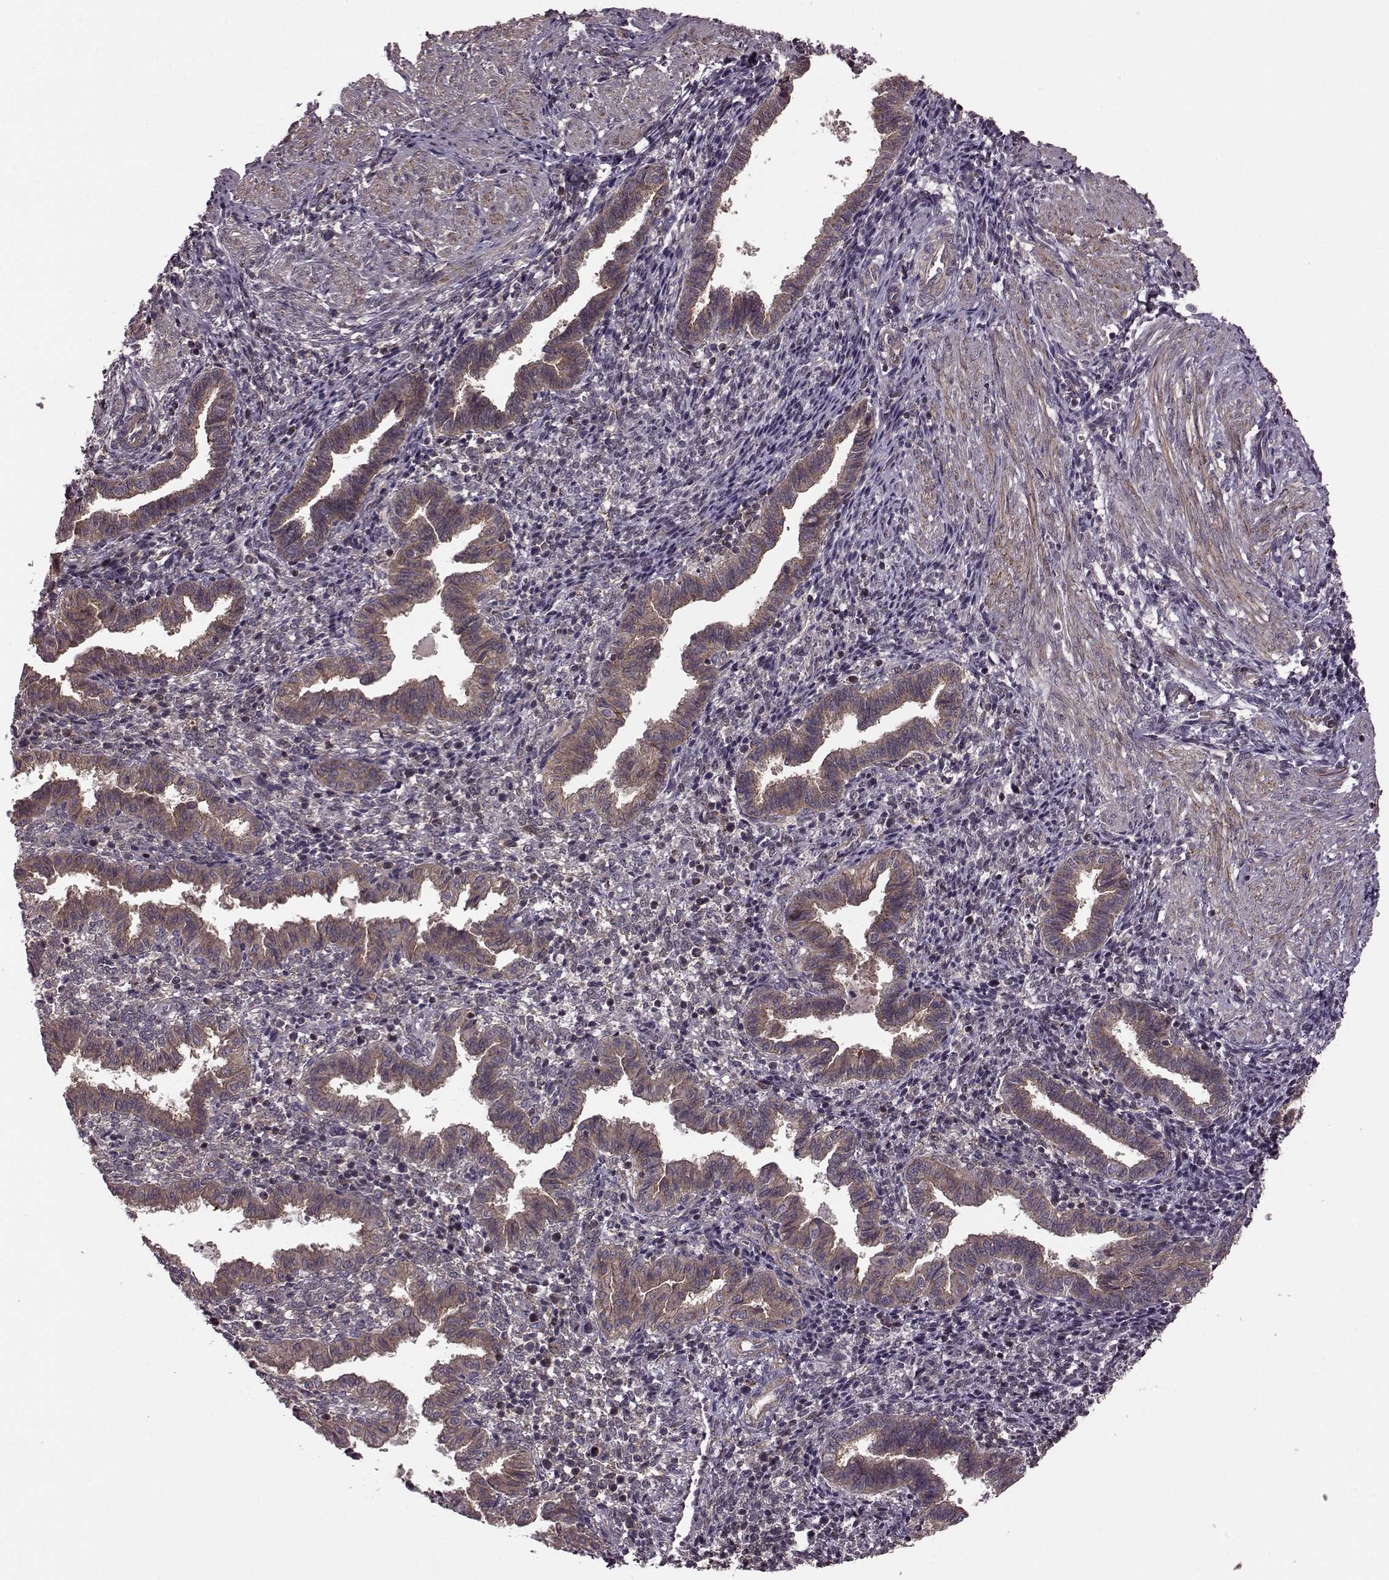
{"staining": {"intensity": "moderate", "quantity": "25%-75%", "location": "cytoplasmic/membranous"}, "tissue": "endometrium", "cell_type": "Cells in endometrial stroma", "image_type": "normal", "snomed": [{"axis": "morphology", "description": "Normal tissue, NOS"}, {"axis": "topography", "description": "Endometrium"}], "caption": "Protein expression analysis of benign endometrium displays moderate cytoplasmic/membranous staining in approximately 25%-75% of cells in endometrial stroma.", "gene": "FNIP2", "patient": {"sex": "female", "age": 37}}